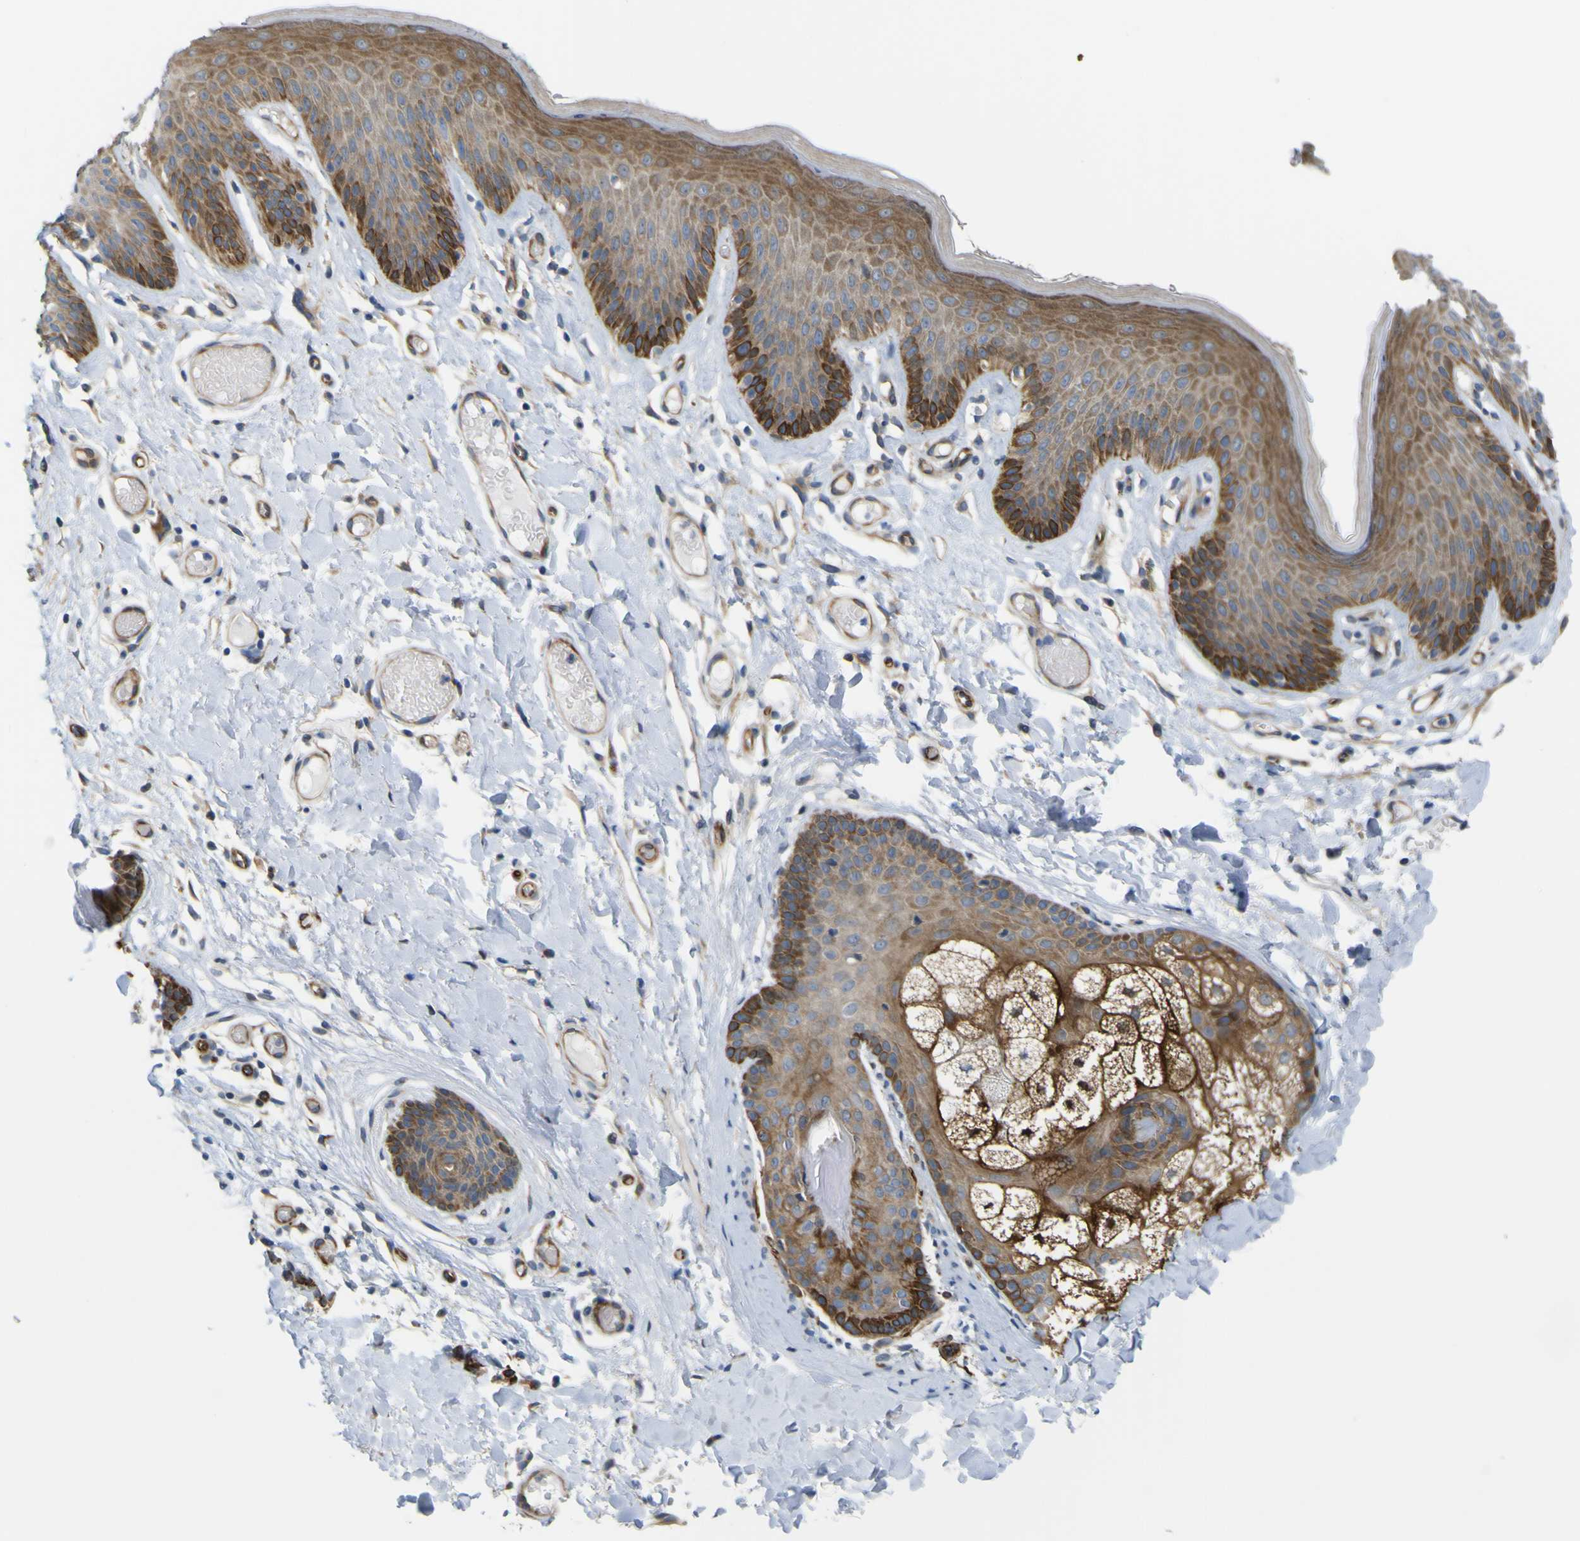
{"staining": {"intensity": "moderate", "quantity": ">75%", "location": "cytoplasmic/membranous"}, "tissue": "skin", "cell_type": "Epidermal cells", "image_type": "normal", "snomed": [{"axis": "morphology", "description": "Normal tissue, NOS"}, {"axis": "topography", "description": "Vulva"}], "caption": "IHC photomicrograph of normal human skin stained for a protein (brown), which displays medium levels of moderate cytoplasmic/membranous staining in about >75% of epidermal cells.", "gene": "JPH1", "patient": {"sex": "female", "age": 73}}